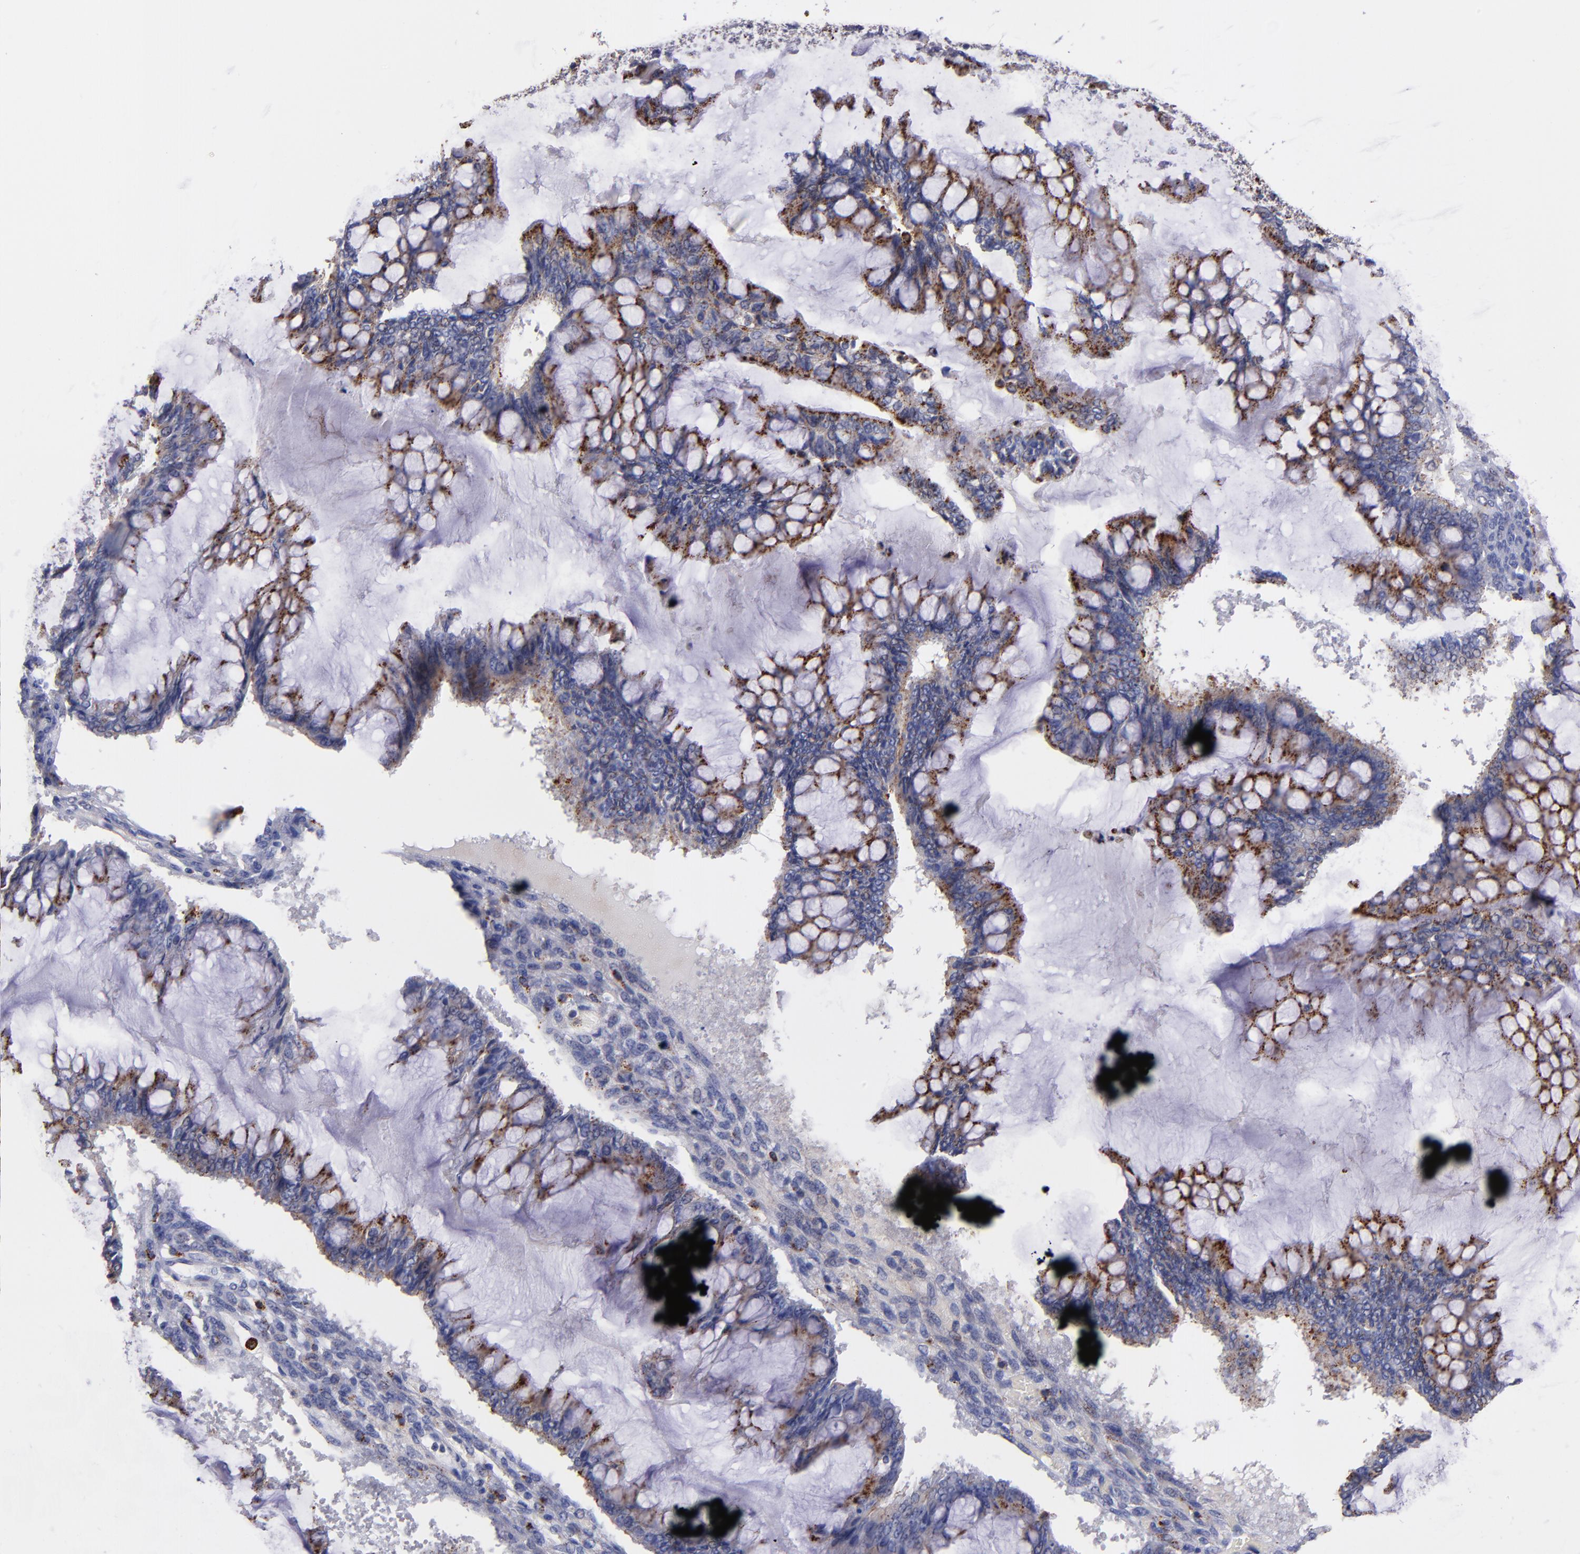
{"staining": {"intensity": "moderate", "quantity": ">75%", "location": "cytoplasmic/membranous"}, "tissue": "ovarian cancer", "cell_type": "Tumor cells", "image_type": "cancer", "snomed": [{"axis": "morphology", "description": "Cystadenocarcinoma, mucinous, NOS"}, {"axis": "topography", "description": "Ovary"}], "caption": "Ovarian mucinous cystadenocarcinoma stained with DAB immunohistochemistry (IHC) demonstrates medium levels of moderate cytoplasmic/membranous staining in about >75% of tumor cells. The staining is performed using DAB (3,3'-diaminobenzidine) brown chromogen to label protein expression. The nuclei are counter-stained blue using hematoxylin.", "gene": "CTSS", "patient": {"sex": "female", "age": 73}}